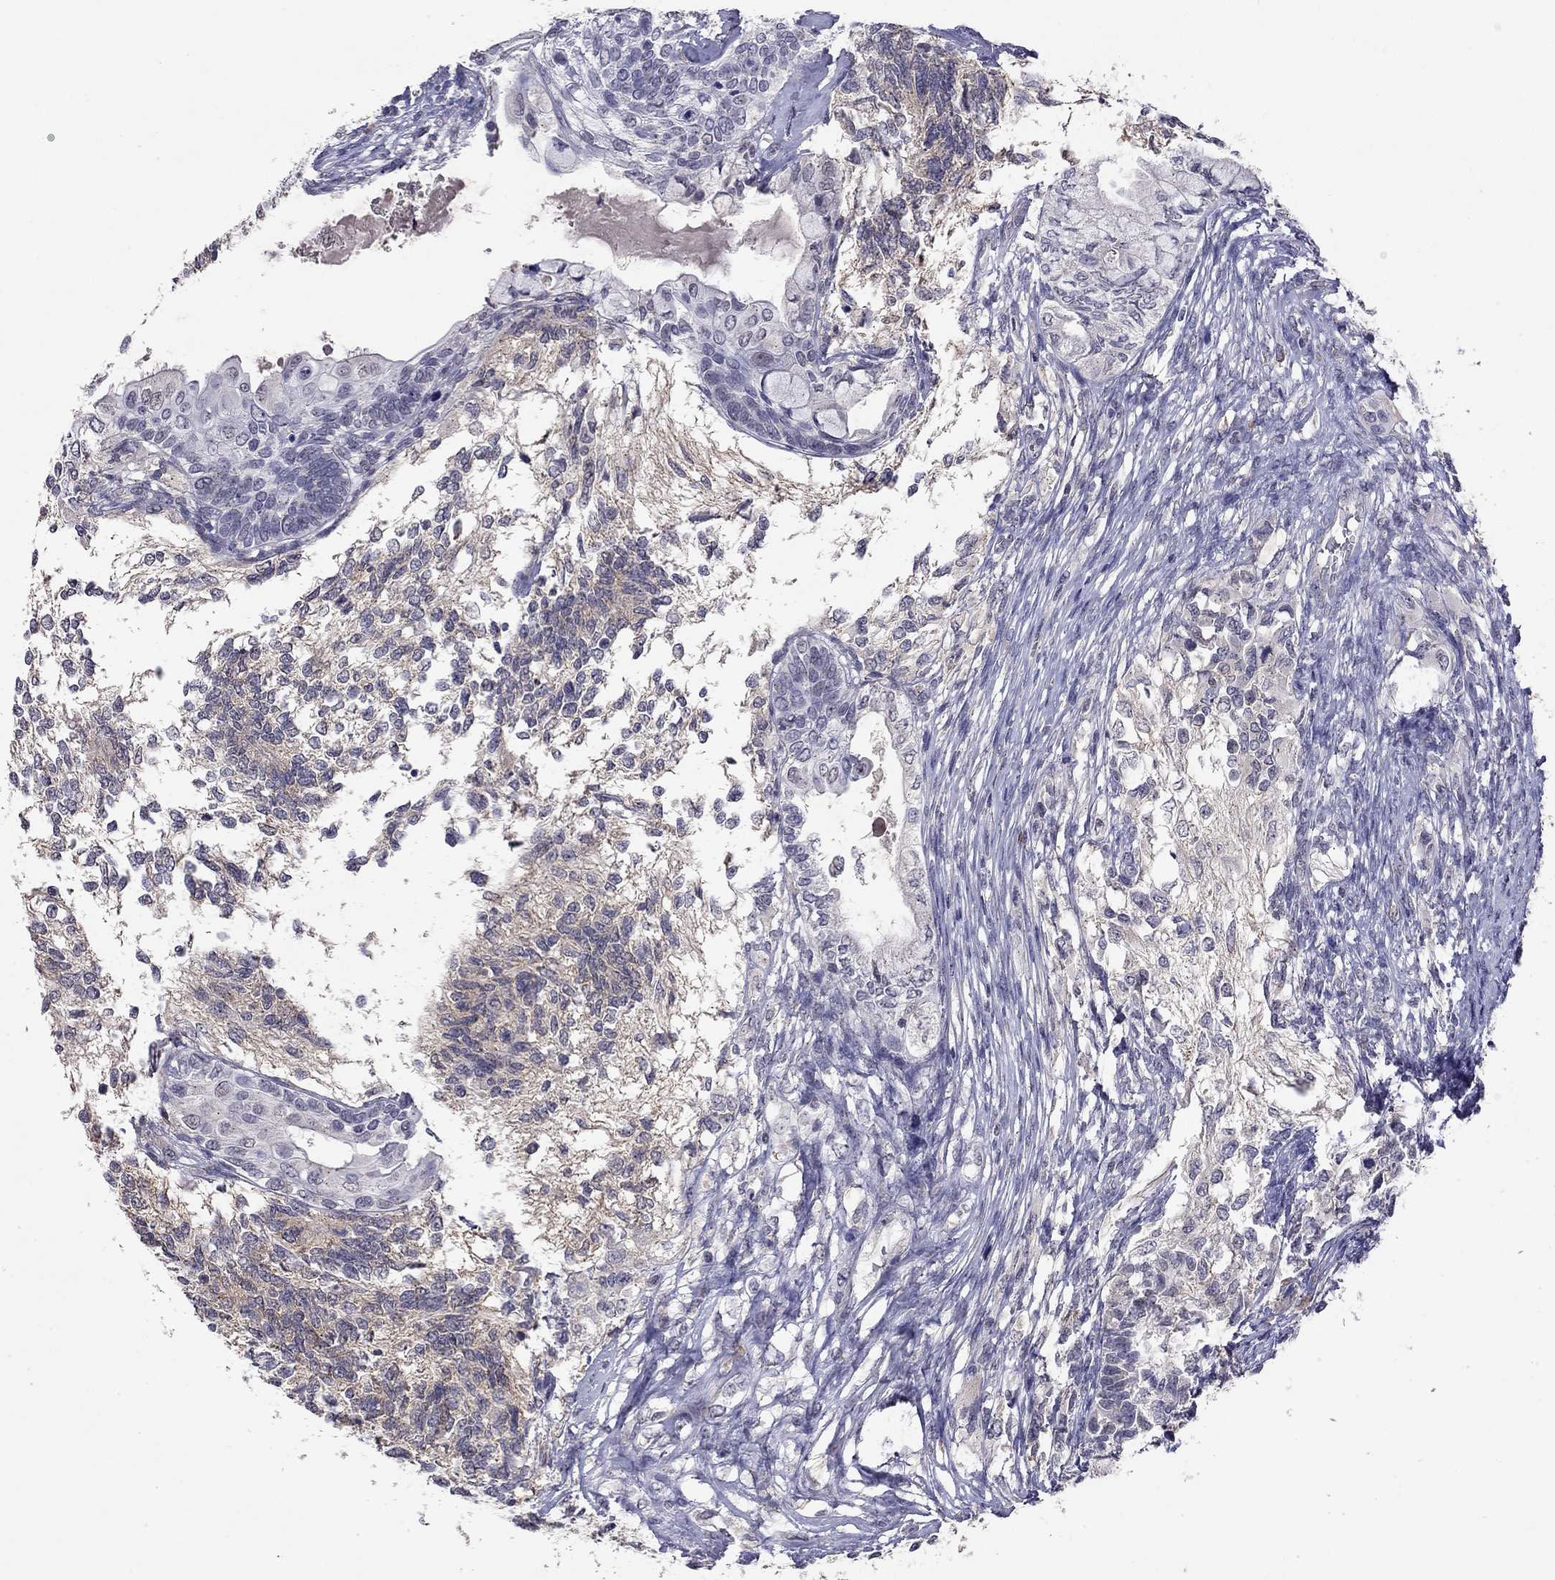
{"staining": {"intensity": "weak", "quantity": "<25%", "location": "cytoplasmic/membranous"}, "tissue": "testis cancer", "cell_type": "Tumor cells", "image_type": "cancer", "snomed": [{"axis": "morphology", "description": "Seminoma, NOS"}, {"axis": "morphology", "description": "Carcinoma, Embryonal, NOS"}, {"axis": "topography", "description": "Testis"}], "caption": "Human testis cancer (embryonal carcinoma) stained for a protein using immunohistochemistry shows no expression in tumor cells.", "gene": "WNK3", "patient": {"sex": "male", "age": 41}}